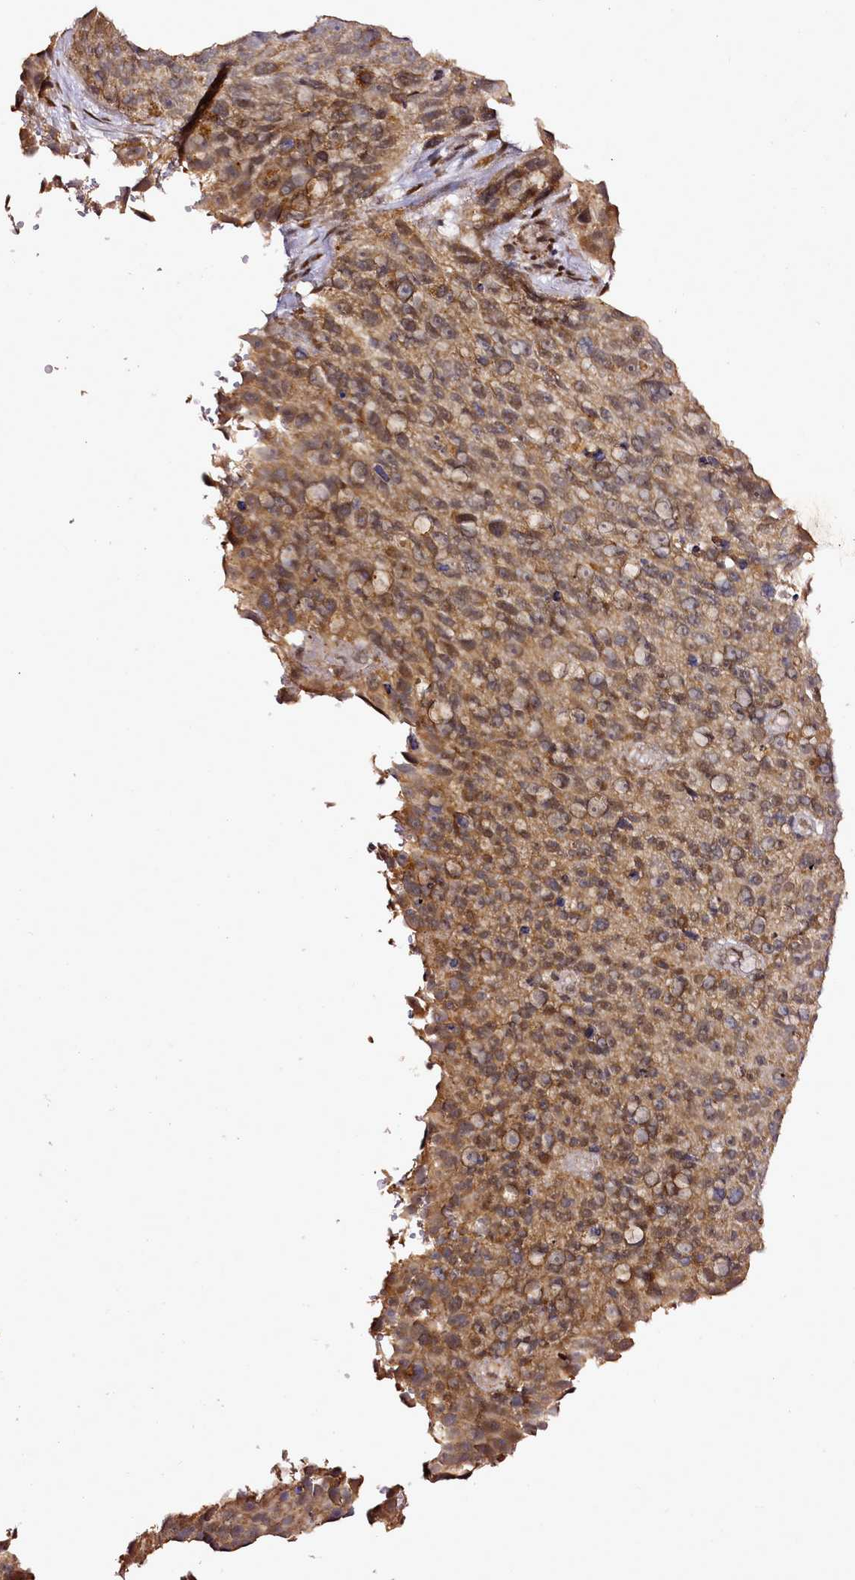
{"staining": {"intensity": "moderate", "quantity": ">75%", "location": "cytoplasmic/membranous,nuclear"}, "tissue": "melanoma", "cell_type": "Tumor cells", "image_type": "cancer", "snomed": [{"axis": "morphology", "description": "Malignant melanoma, NOS"}, {"axis": "topography", "description": "Skin"}], "caption": "Tumor cells exhibit moderate cytoplasmic/membranous and nuclear expression in approximately >75% of cells in melanoma.", "gene": "EDIL3", "patient": {"sex": "male", "age": 84}}